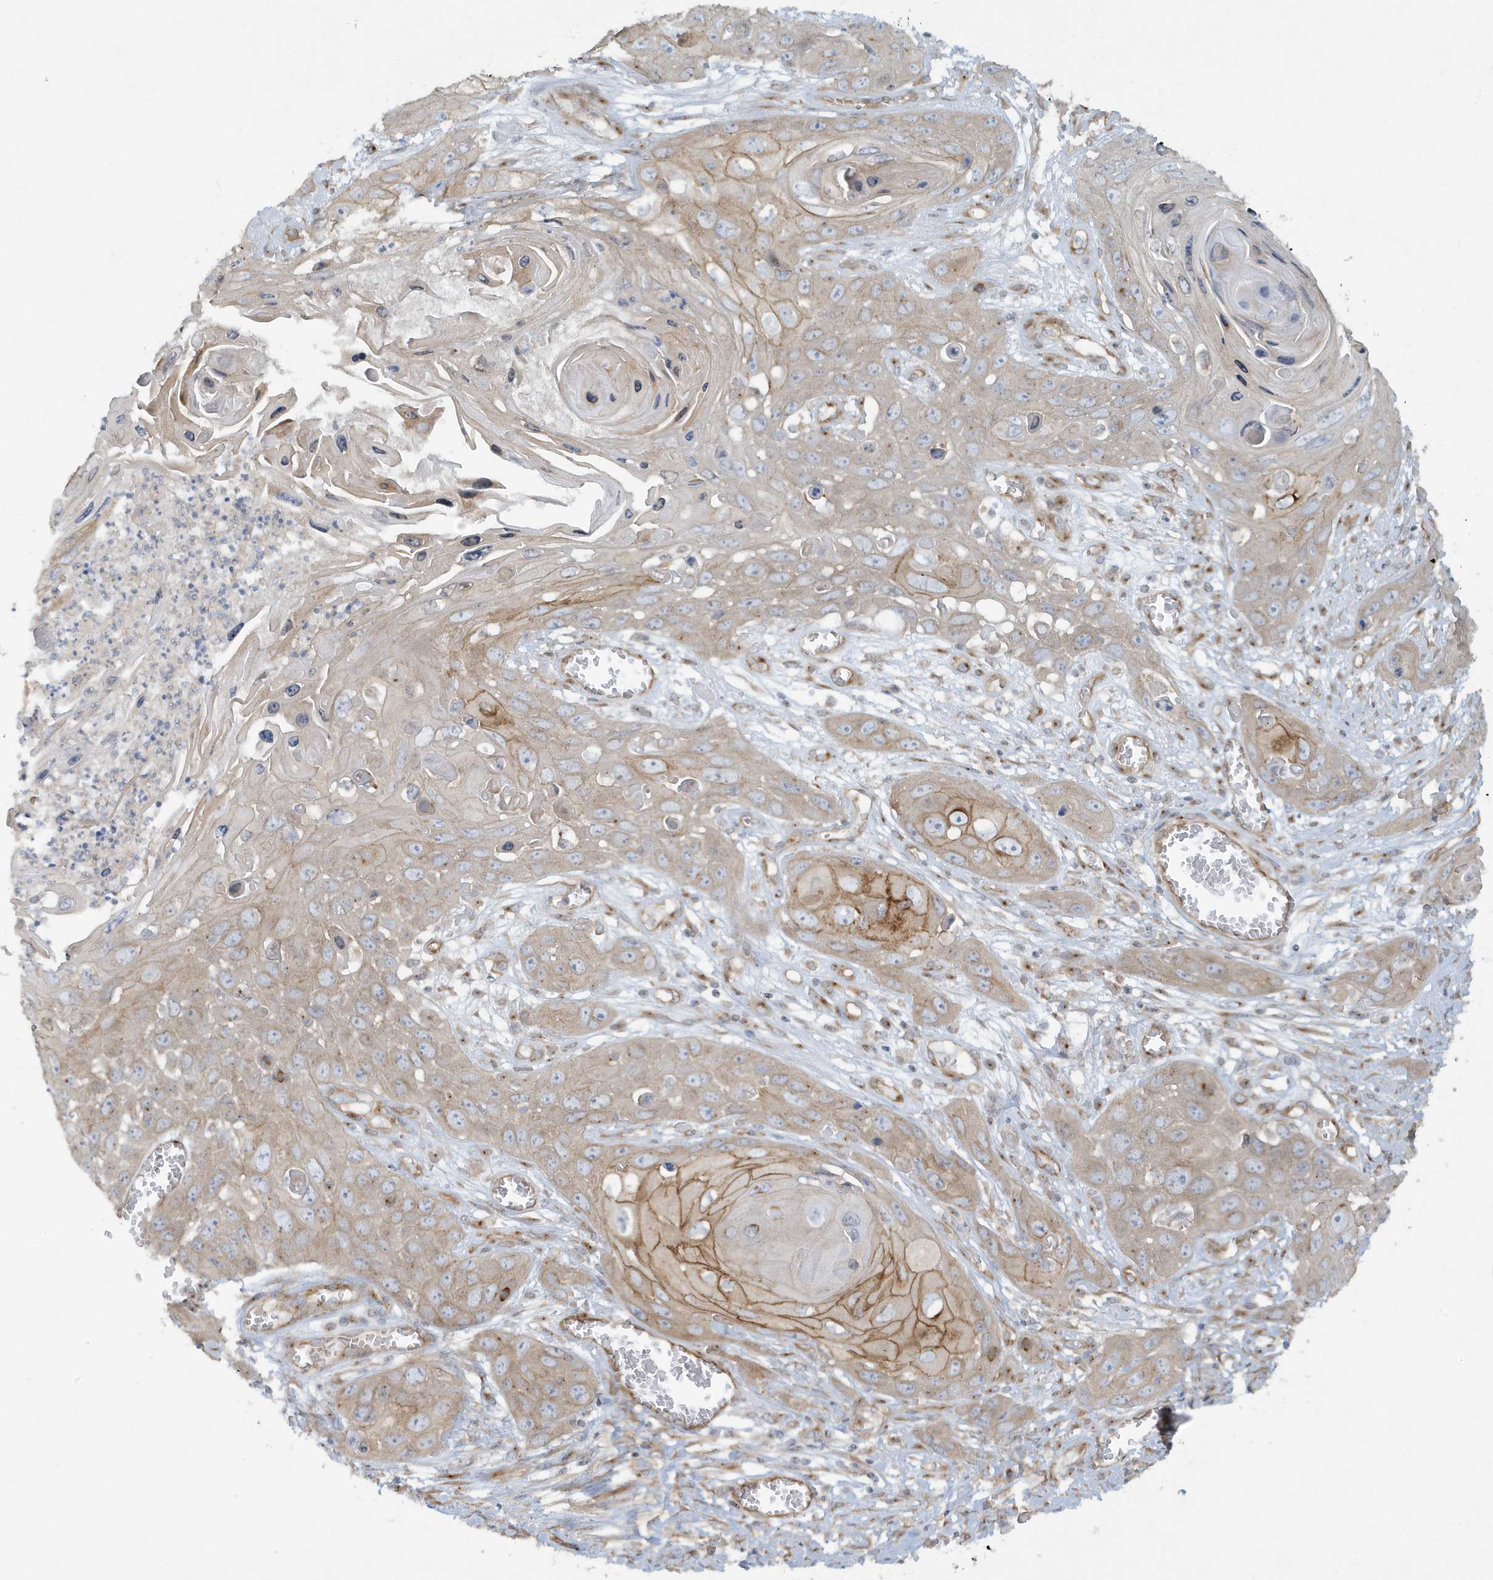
{"staining": {"intensity": "moderate", "quantity": "<25%", "location": "cytoplasmic/membranous"}, "tissue": "skin cancer", "cell_type": "Tumor cells", "image_type": "cancer", "snomed": [{"axis": "morphology", "description": "Squamous cell carcinoma, NOS"}, {"axis": "topography", "description": "Skin"}], "caption": "There is low levels of moderate cytoplasmic/membranous staining in tumor cells of skin cancer (squamous cell carcinoma), as demonstrated by immunohistochemical staining (brown color).", "gene": "ATP23", "patient": {"sex": "male", "age": 55}}